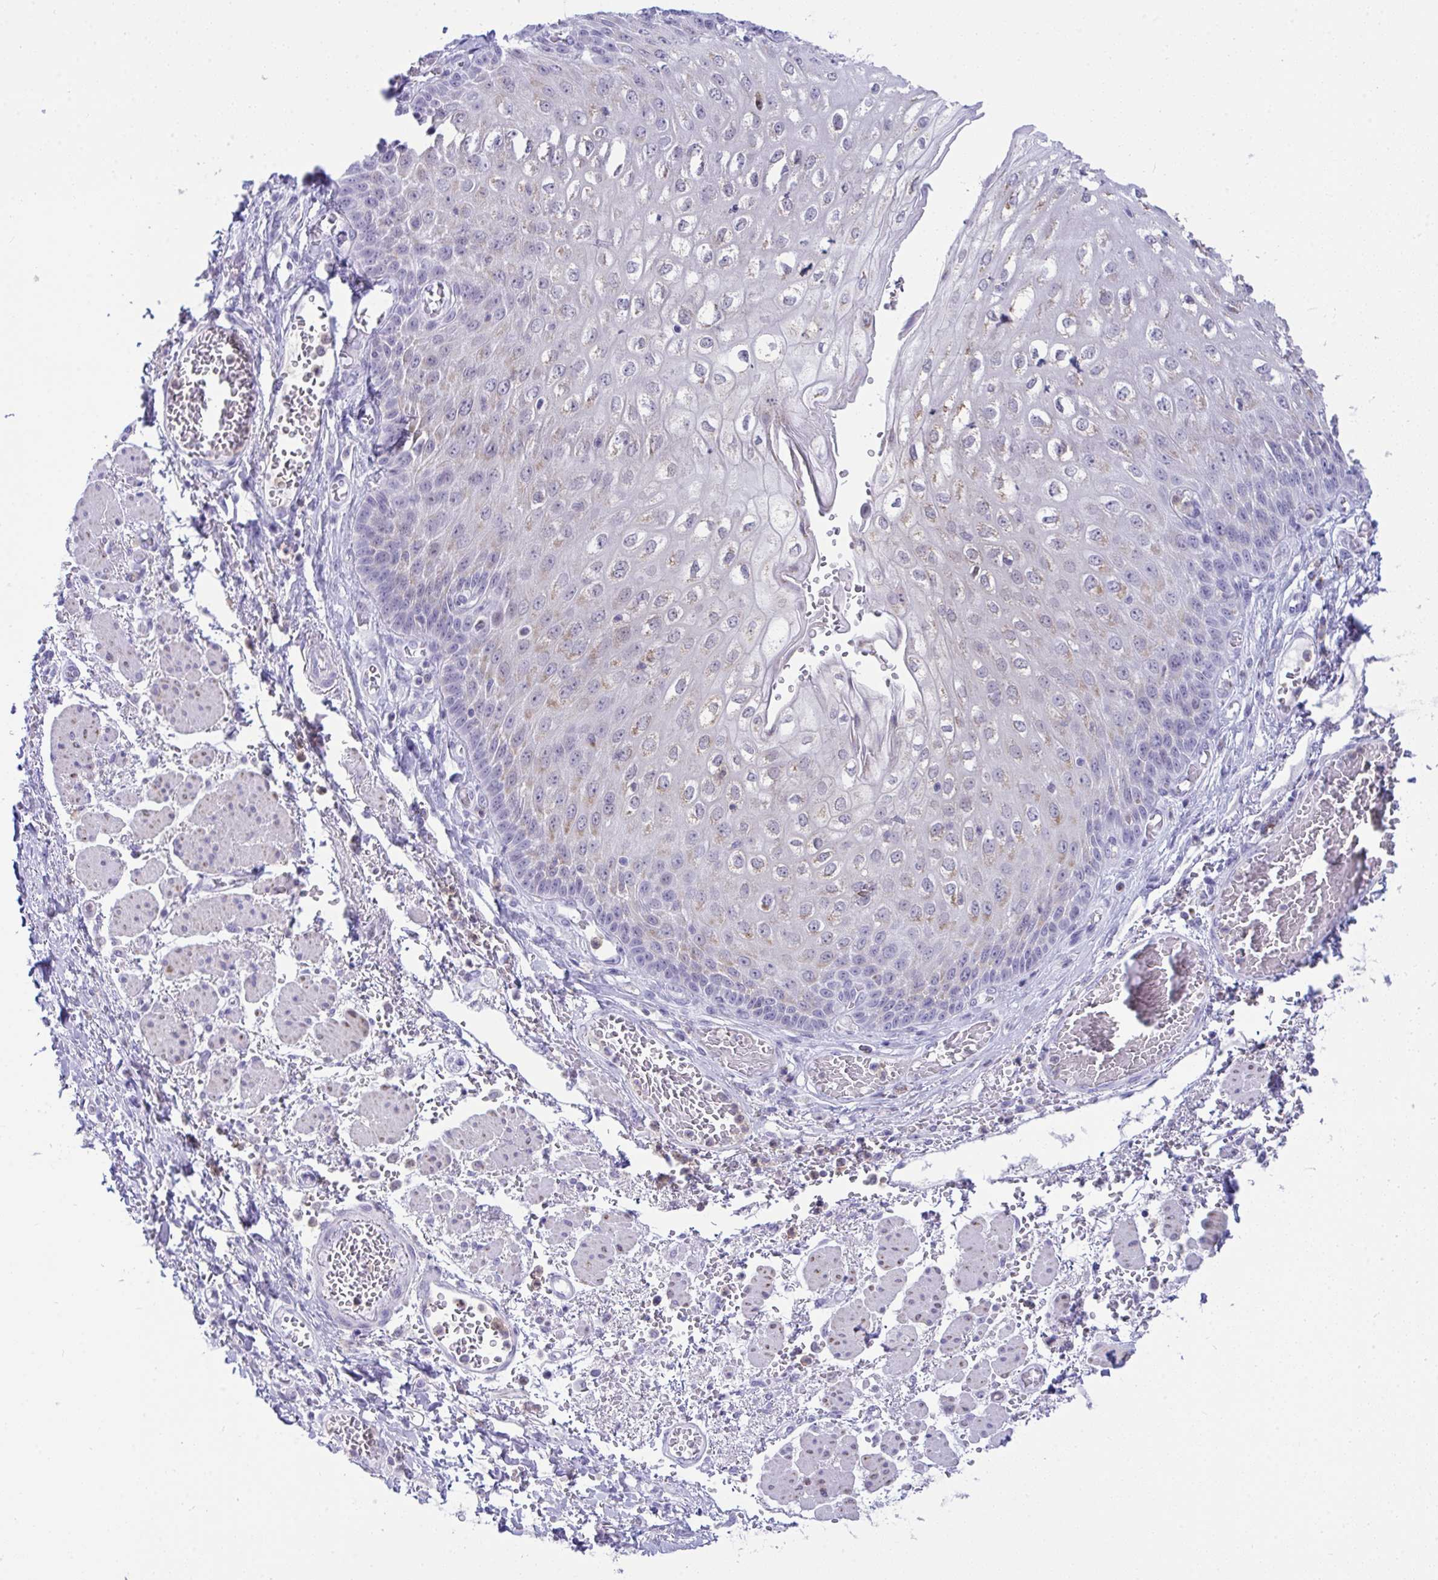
{"staining": {"intensity": "weak", "quantity": "25%-75%", "location": "cytoplasmic/membranous"}, "tissue": "esophagus", "cell_type": "Squamous epithelial cells", "image_type": "normal", "snomed": [{"axis": "morphology", "description": "Normal tissue, NOS"}, {"axis": "morphology", "description": "Adenocarcinoma, NOS"}, {"axis": "topography", "description": "Esophagus"}], "caption": "Protein analysis of unremarkable esophagus shows weak cytoplasmic/membranous positivity in approximately 25%-75% of squamous epithelial cells. (DAB IHC, brown staining for protein, blue staining for nuclei).", "gene": "PLA2G12B", "patient": {"sex": "male", "age": 81}}